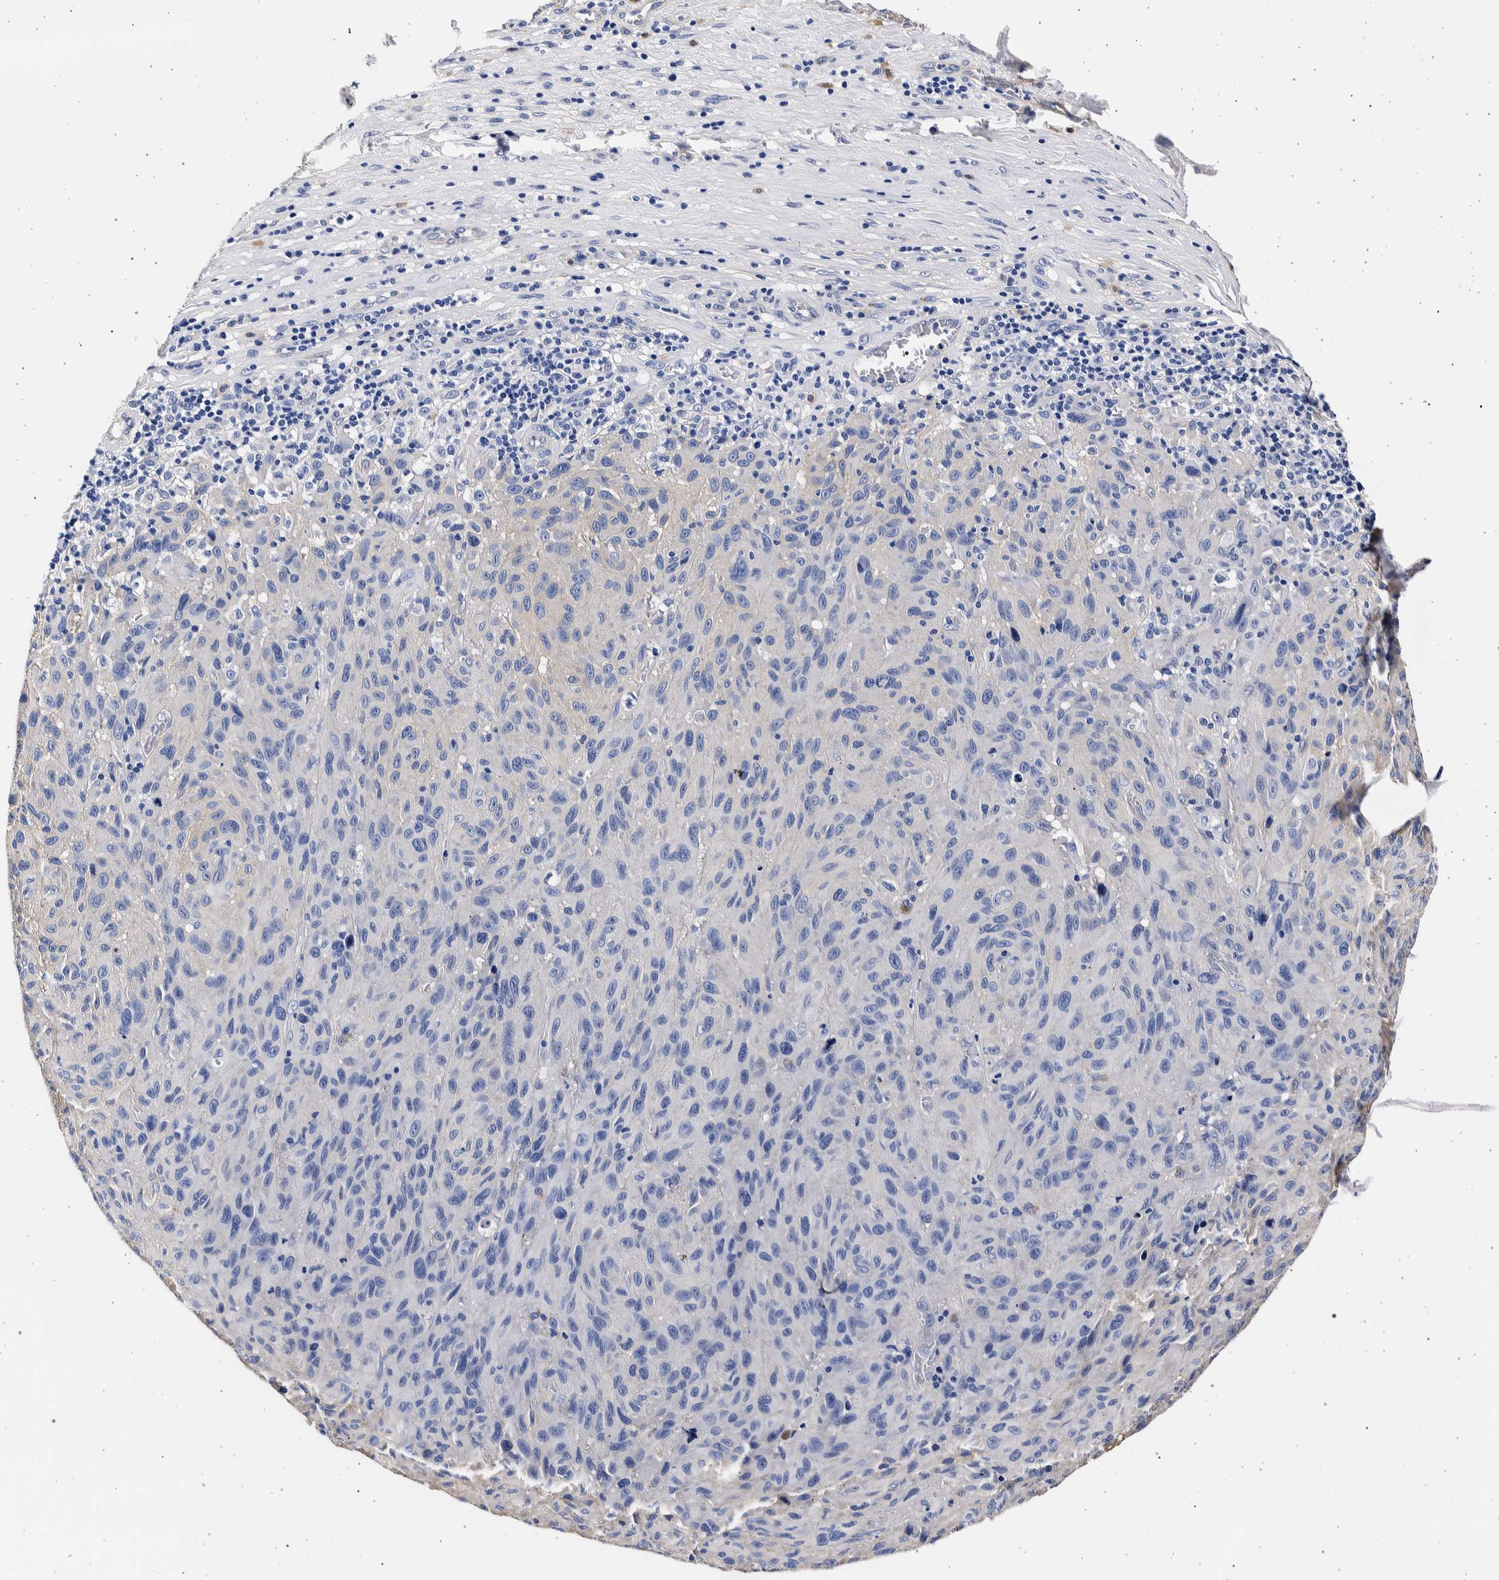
{"staining": {"intensity": "negative", "quantity": "none", "location": "none"}, "tissue": "melanoma", "cell_type": "Tumor cells", "image_type": "cancer", "snomed": [{"axis": "morphology", "description": "Malignant melanoma, NOS"}, {"axis": "topography", "description": "Skin"}], "caption": "Immunohistochemistry (IHC) of human melanoma demonstrates no positivity in tumor cells.", "gene": "NIBAN2", "patient": {"sex": "male", "age": 66}}